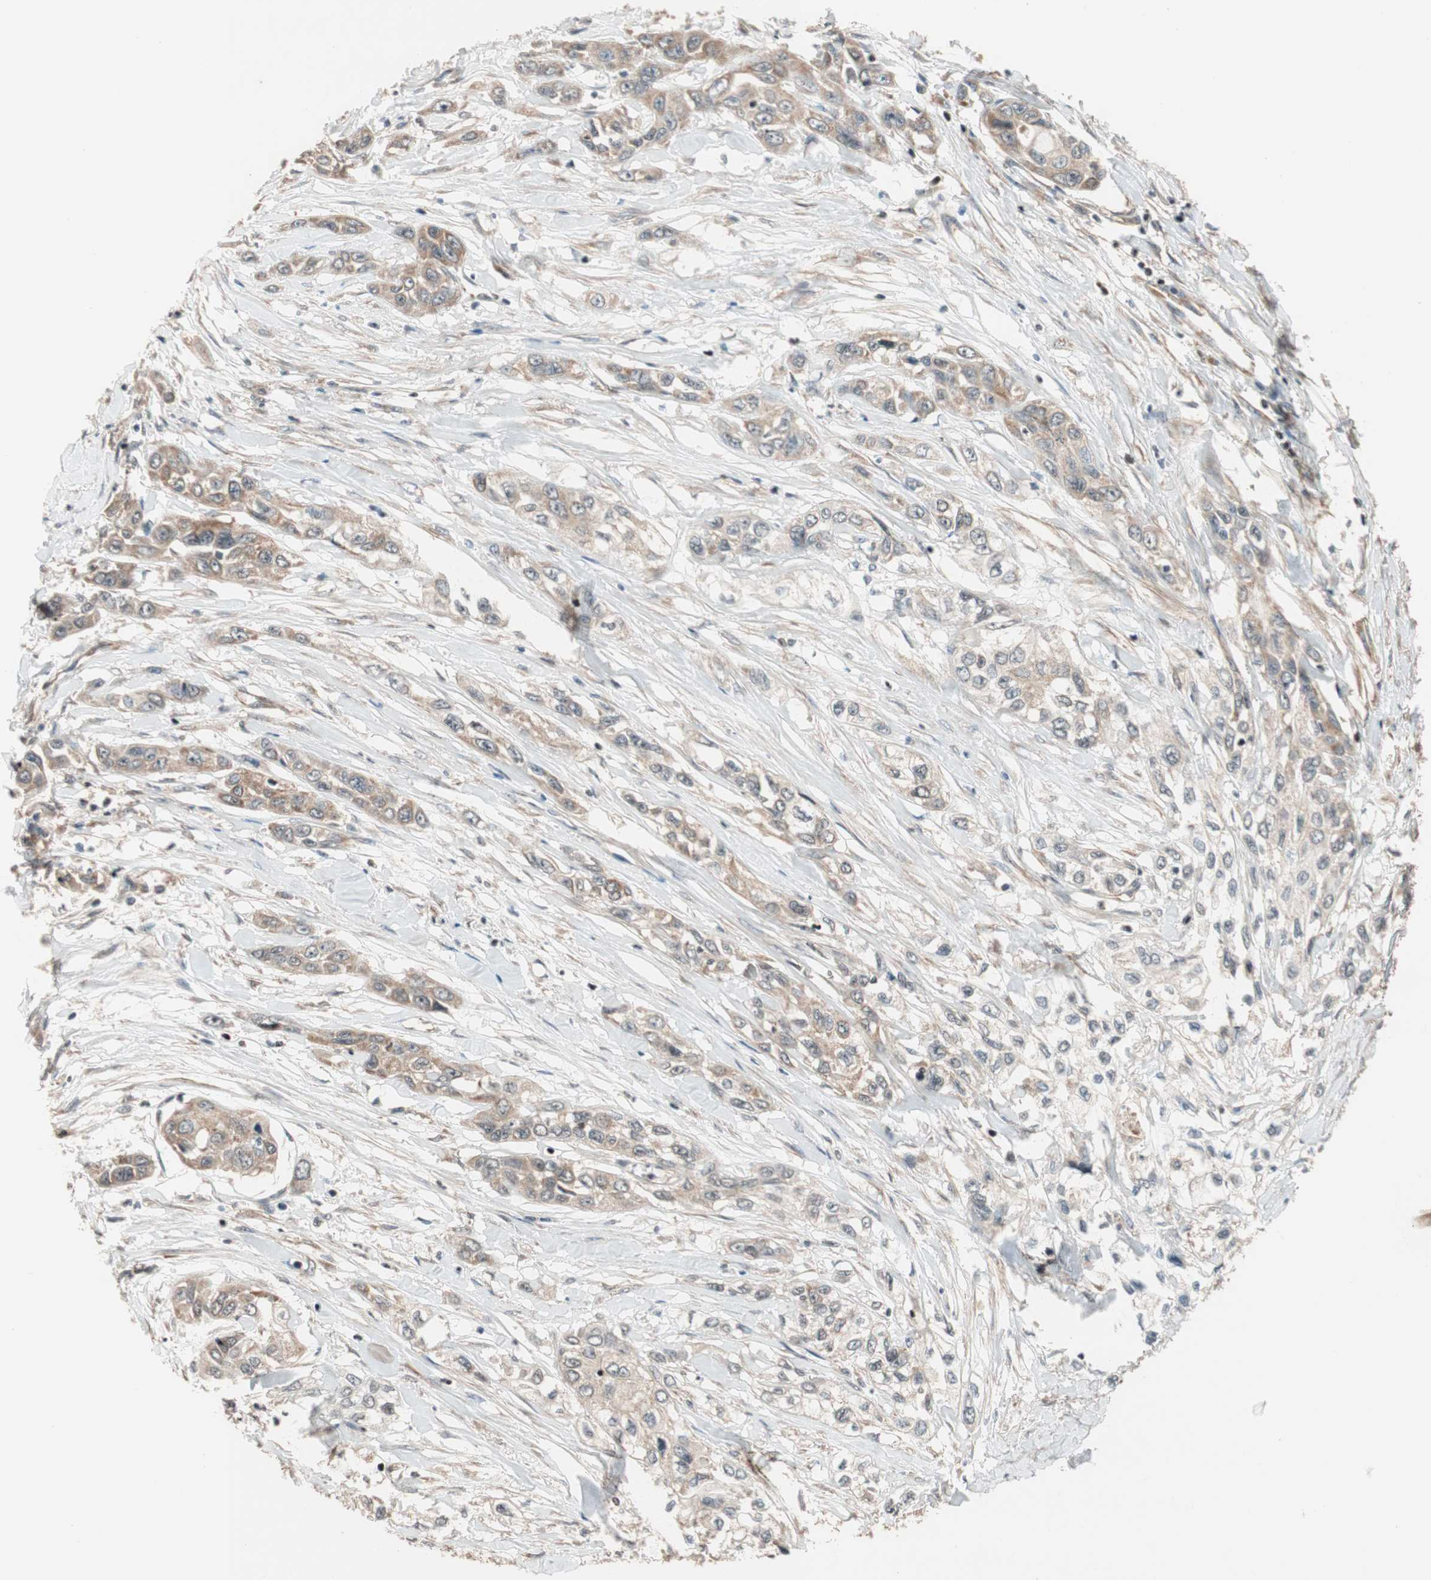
{"staining": {"intensity": "moderate", "quantity": ">75%", "location": "cytoplasmic/membranous"}, "tissue": "pancreatic cancer", "cell_type": "Tumor cells", "image_type": "cancer", "snomed": [{"axis": "morphology", "description": "Adenocarcinoma, NOS"}, {"axis": "topography", "description": "Pancreas"}], "caption": "The histopathology image shows staining of adenocarcinoma (pancreatic), revealing moderate cytoplasmic/membranous protein positivity (brown color) within tumor cells.", "gene": "HECW1", "patient": {"sex": "female", "age": 70}}